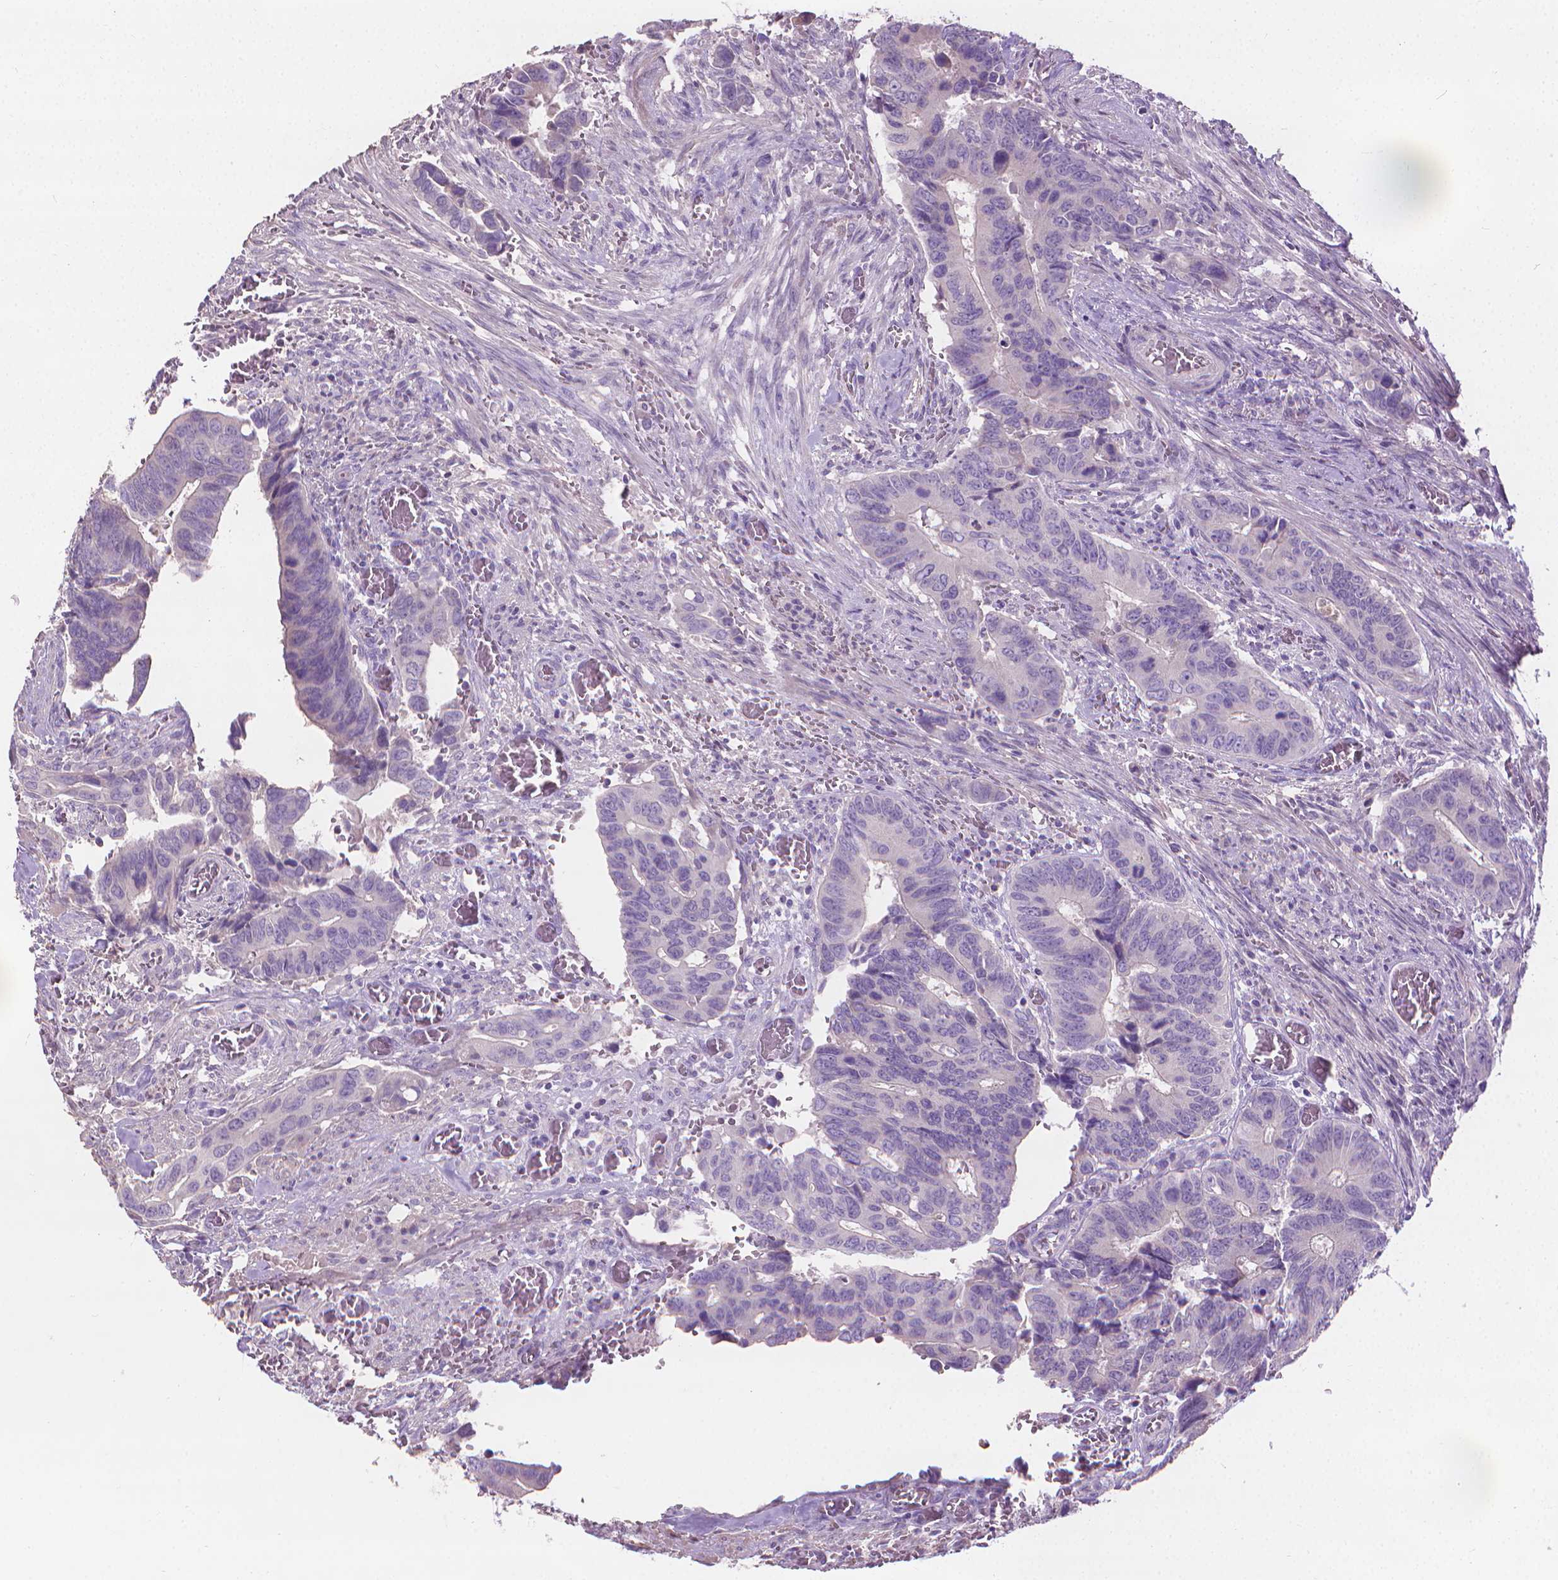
{"staining": {"intensity": "negative", "quantity": "none", "location": "none"}, "tissue": "colorectal cancer", "cell_type": "Tumor cells", "image_type": "cancer", "snomed": [{"axis": "morphology", "description": "Adenocarcinoma, NOS"}, {"axis": "topography", "description": "Colon"}], "caption": "A micrograph of adenocarcinoma (colorectal) stained for a protein demonstrates no brown staining in tumor cells.", "gene": "CABCOCO1", "patient": {"sex": "male", "age": 49}}